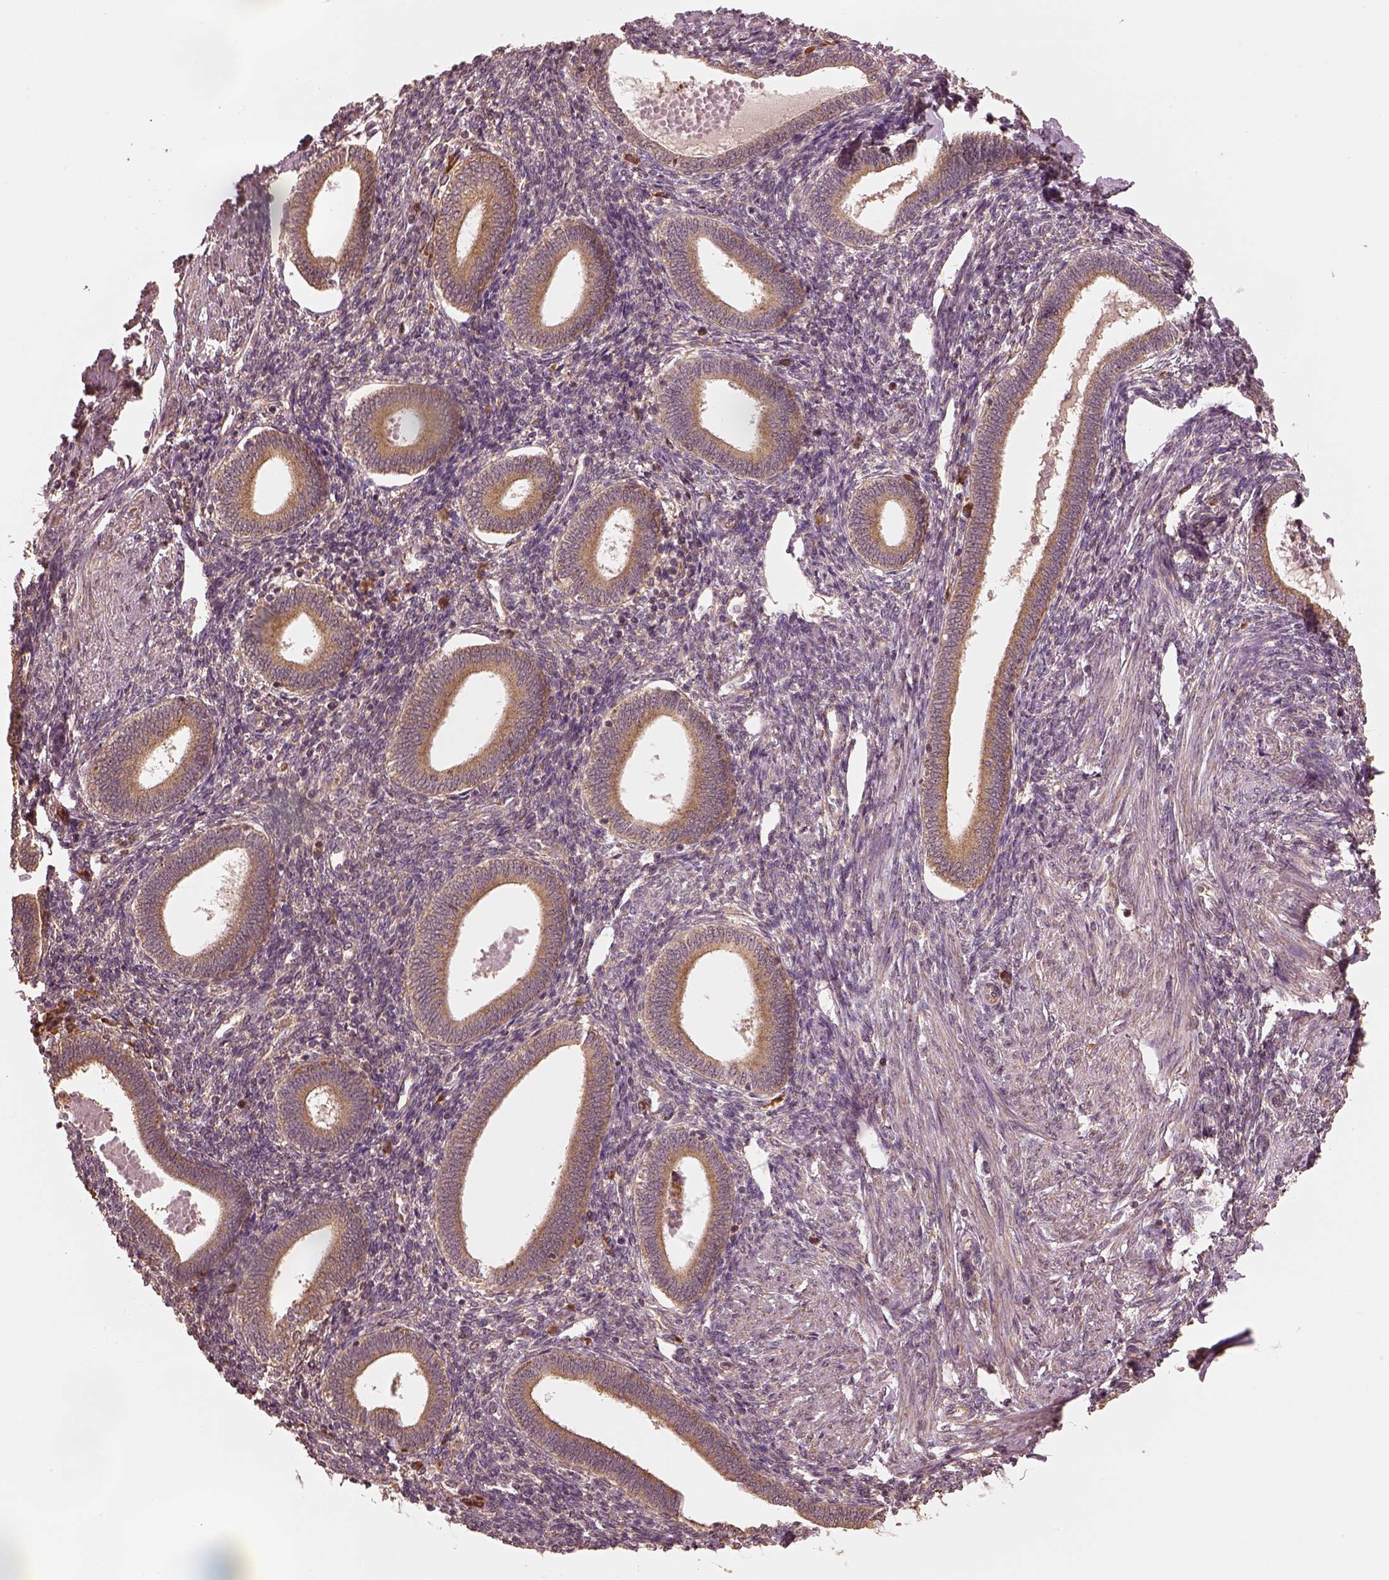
{"staining": {"intensity": "weak", "quantity": "<25%", "location": "cytoplasmic/membranous"}, "tissue": "endometrium", "cell_type": "Cells in endometrial stroma", "image_type": "normal", "snomed": [{"axis": "morphology", "description": "Normal tissue, NOS"}, {"axis": "topography", "description": "Endometrium"}], "caption": "IHC micrograph of unremarkable endometrium: endometrium stained with DAB (3,3'-diaminobenzidine) displays no significant protein staining in cells in endometrial stroma.", "gene": "RPS5", "patient": {"sex": "female", "age": 42}}